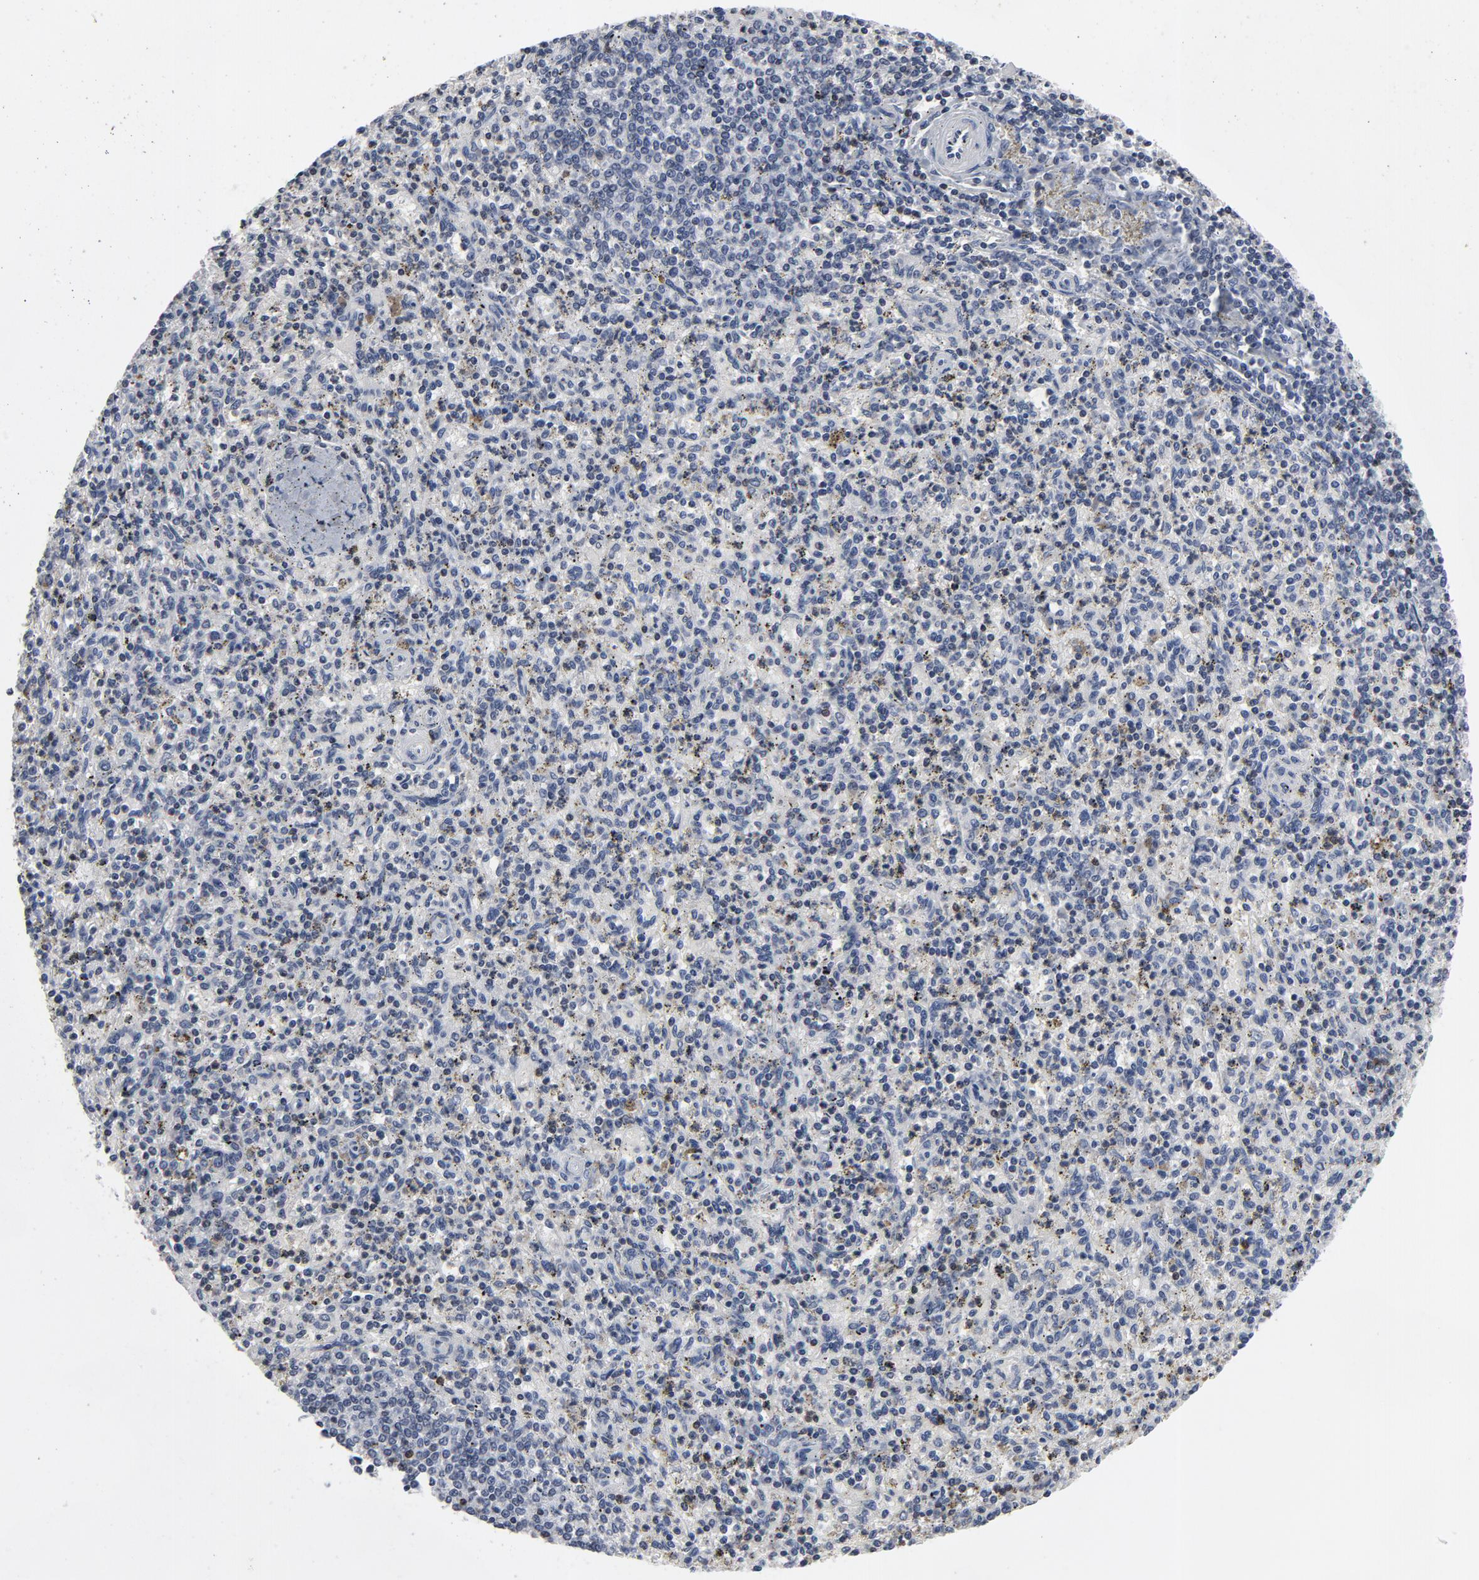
{"staining": {"intensity": "strong", "quantity": "<25%", "location": "cytoplasmic/membranous"}, "tissue": "spleen", "cell_type": "Cells in red pulp", "image_type": "normal", "snomed": [{"axis": "morphology", "description": "Normal tissue, NOS"}, {"axis": "topography", "description": "Spleen"}], "caption": "Immunohistochemical staining of benign spleen demonstrates medium levels of strong cytoplasmic/membranous positivity in about <25% of cells in red pulp.", "gene": "TCL1A", "patient": {"sex": "male", "age": 72}}